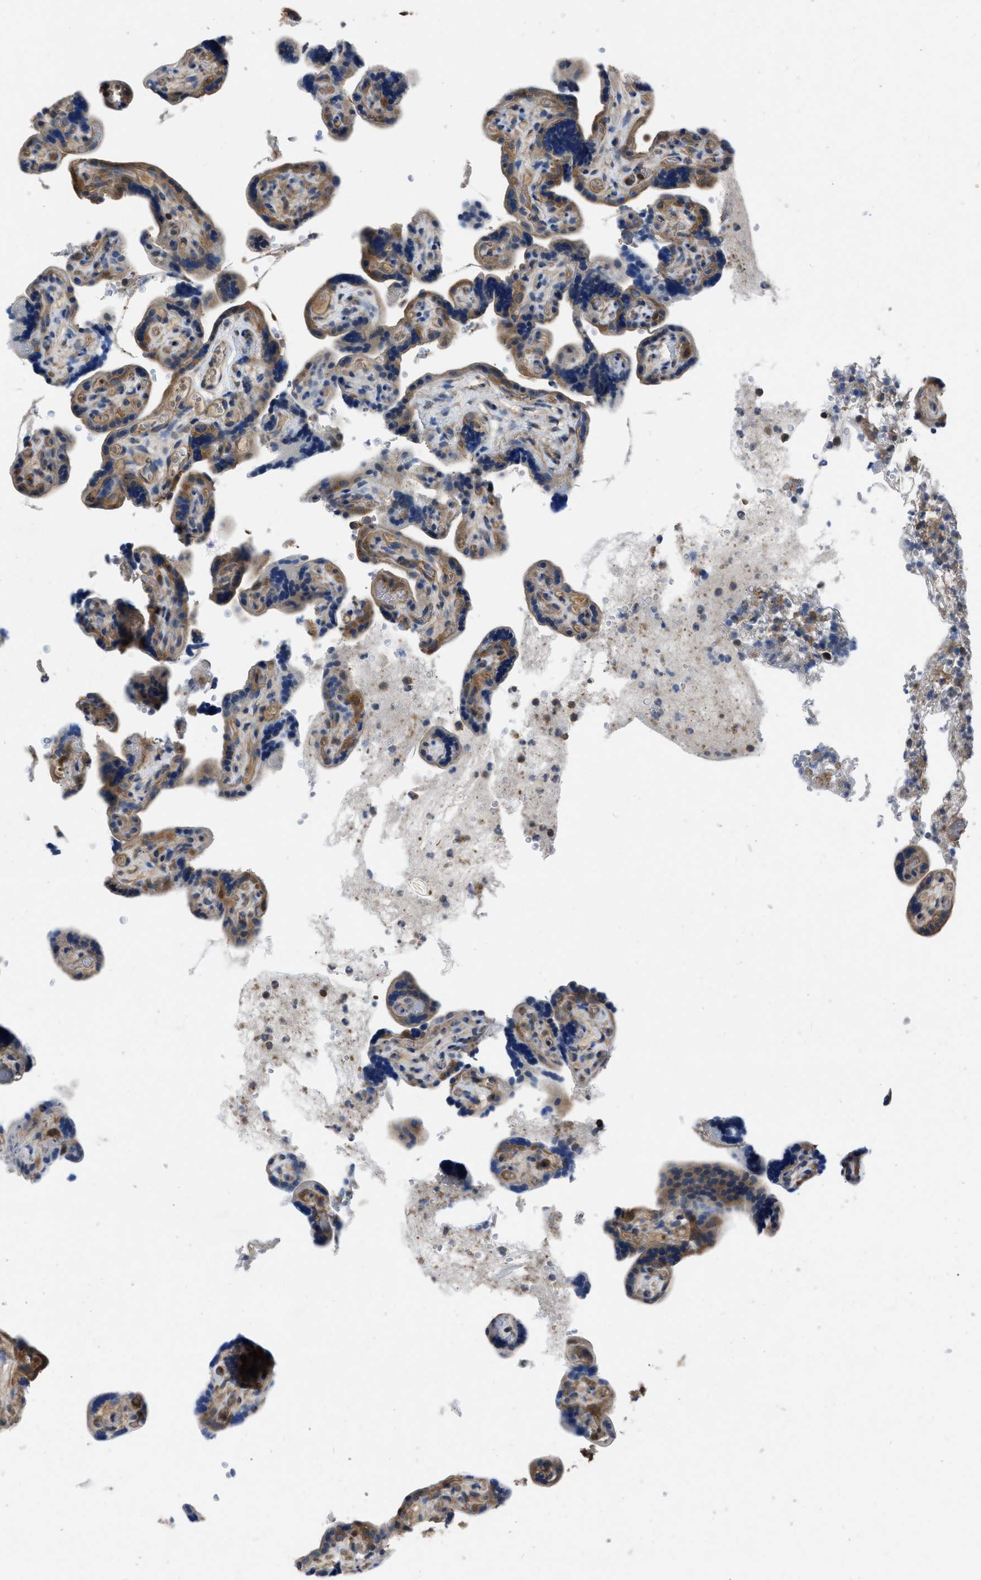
{"staining": {"intensity": "moderate", "quantity": ">75%", "location": "cytoplasmic/membranous"}, "tissue": "placenta", "cell_type": "Decidual cells", "image_type": "normal", "snomed": [{"axis": "morphology", "description": "Normal tissue, NOS"}, {"axis": "topography", "description": "Placenta"}], "caption": "High-magnification brightfield microscopy of benign placenta stained with DAB (brown) and counterstained with hematoxylin (blue). decidual cells exhibit moderate cytoplasmic/membranous staining is identified in about>75% of cells. The protein of interest is shown in brown color, while the nuclei are stained blue.", "gene": "YARS1", "patient": {"sex": "female", "age": 30}}